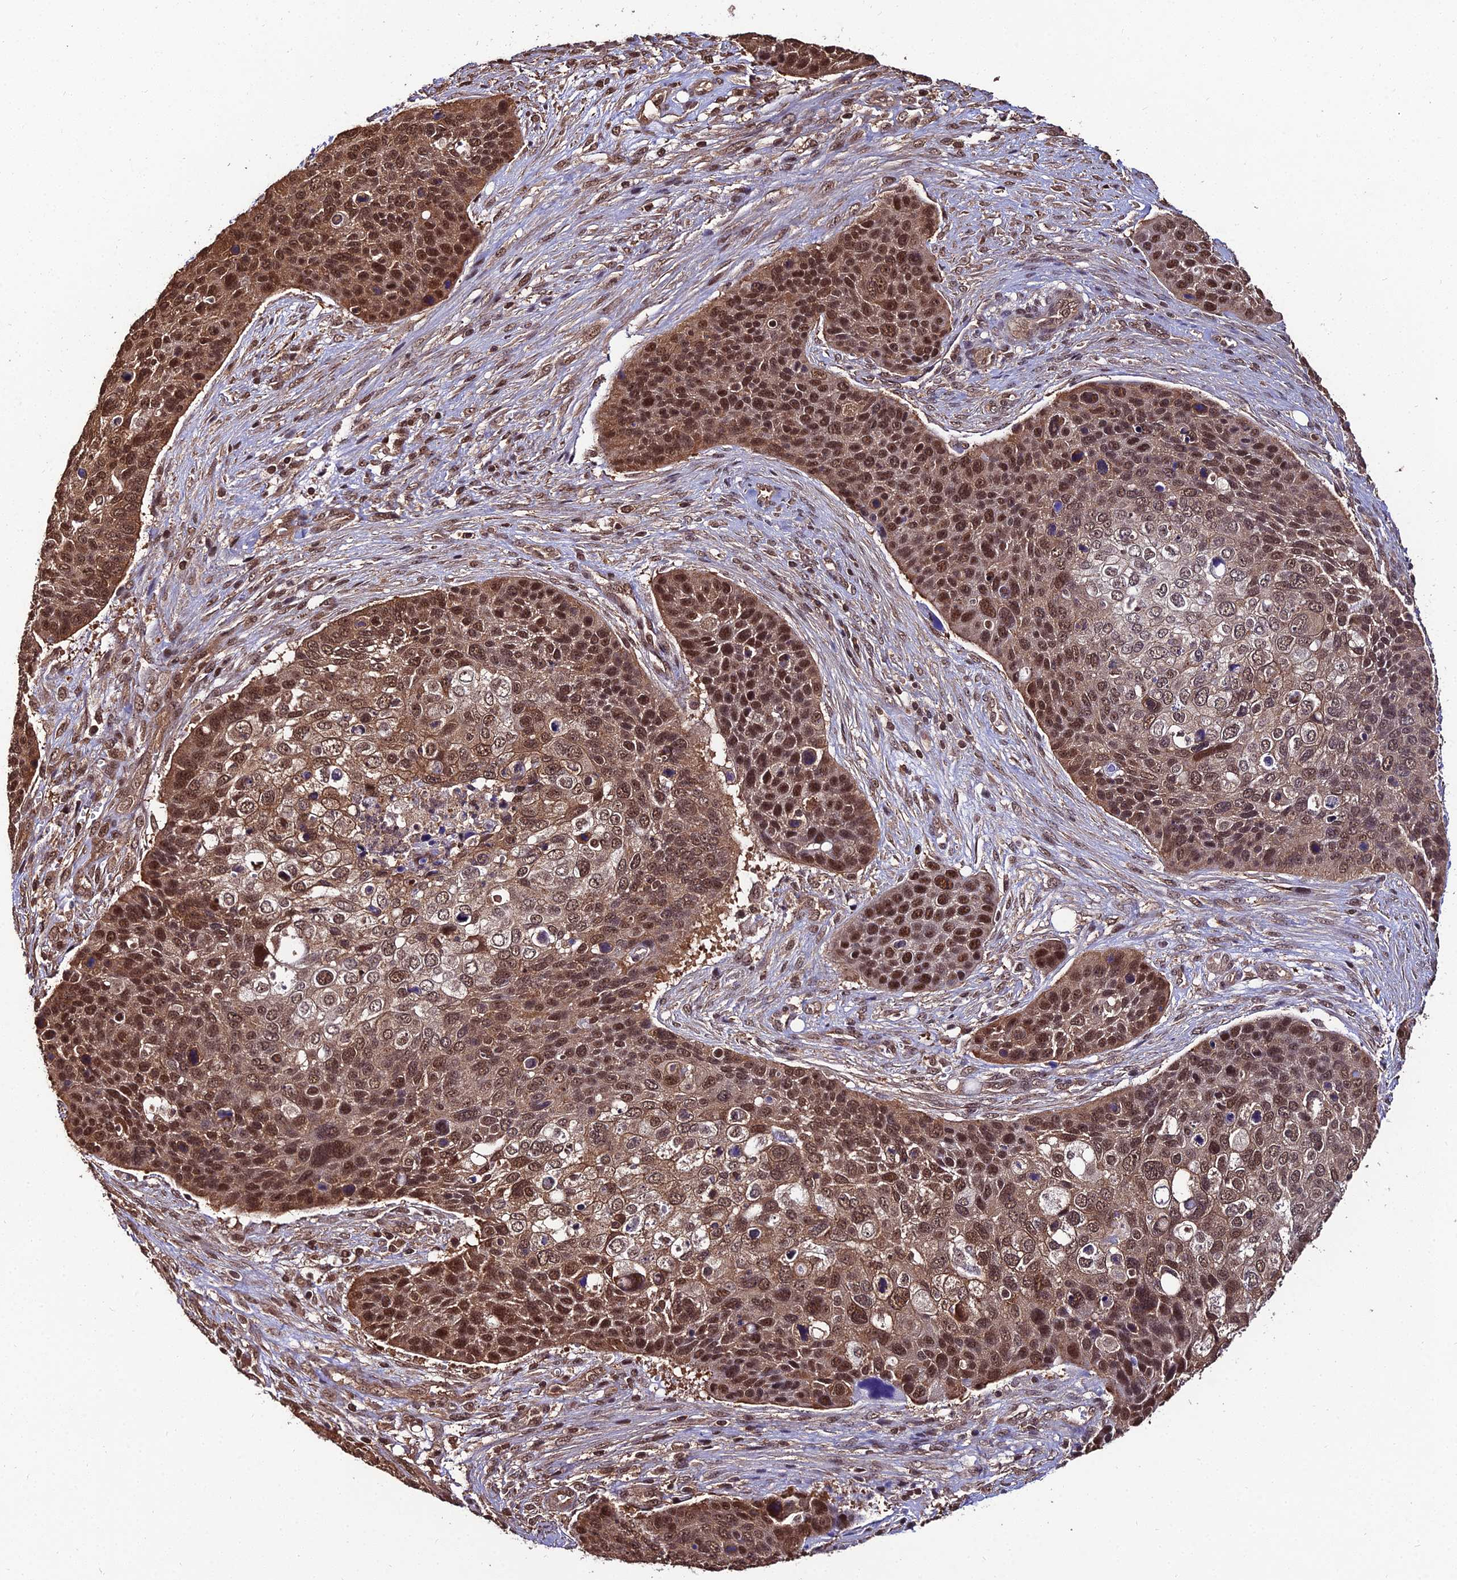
{"staining": {"intensity": "moderate", "quantity": ">75%", "location": "cytoplasmic/membranous,nuclear"}, "tissue": "skin cancer", "cell_type": "Tumor cells", "image_type": "cancer", "snomed": [{"axis": "morphology", "description": "Basal cell carcinoma"}, {"axis": "topography", "description": "Skin"}], "caption": "This is an image of IHC staining of basal cell carcinoma (skin), which shows moderate expression in the cytoplasmic/membranous and nuclear of tumor cells.", "gene": "PPP4C", "patient": {"sex": "female", "age": 74}}